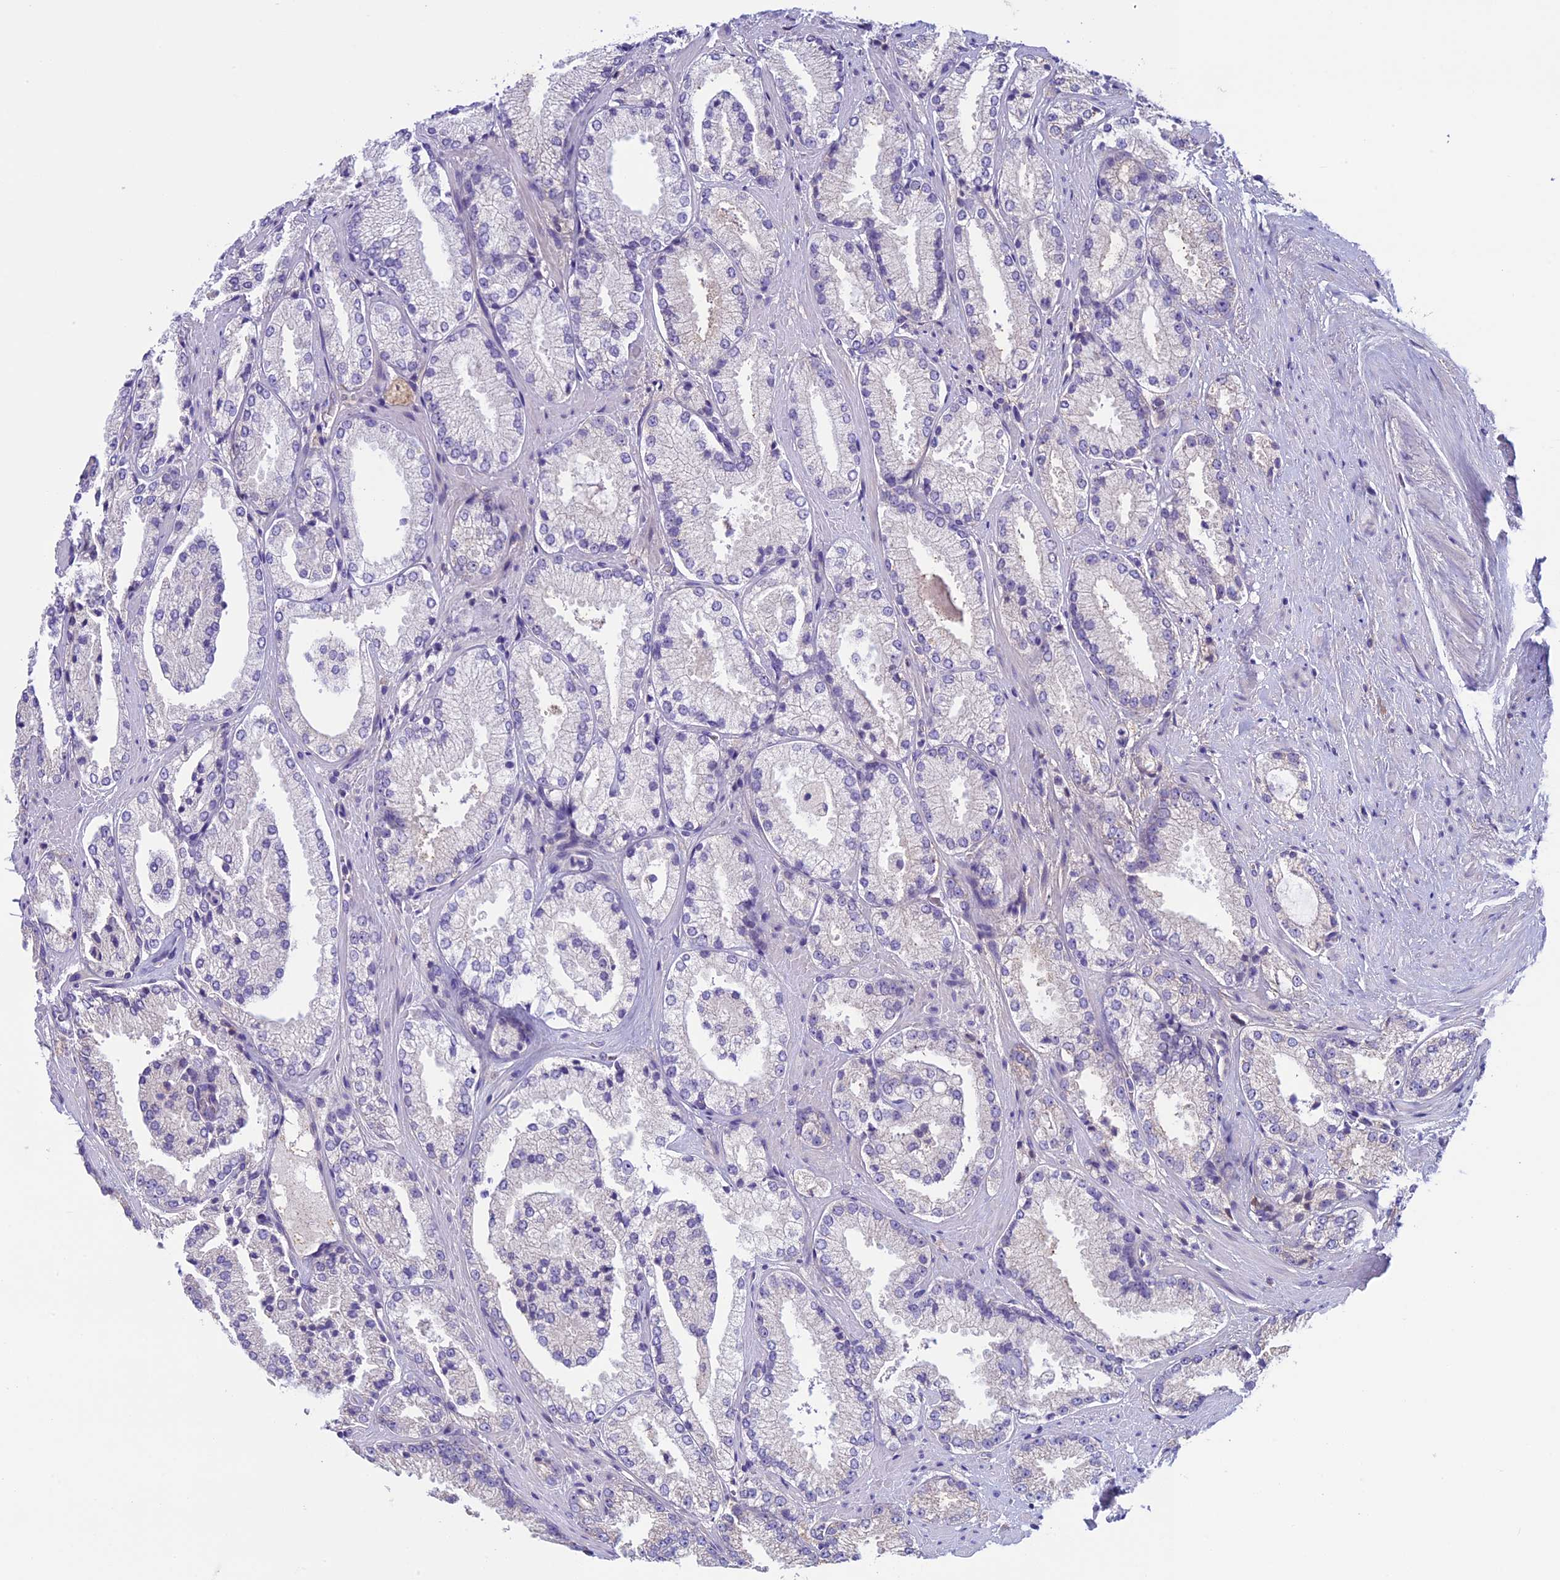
{"staining": {"intensity": "negative", "quantity": "none", "location": "none"}, "tissue": "prostate cancer", "cell_type": "Tumor cells", "image_type": "cancer", "snomed": [{"axis": "morphology", "description": "Adenocarcinoma, High grade"}, {"axis": "topography", "description": "Prostate"}], "caption": "The image displays no staining of tumor cells in prostate cancer (adenocarcinoma (high-grade)).", "gene": "DCTN5", "patient": {"sex": "male", "age": 73}}